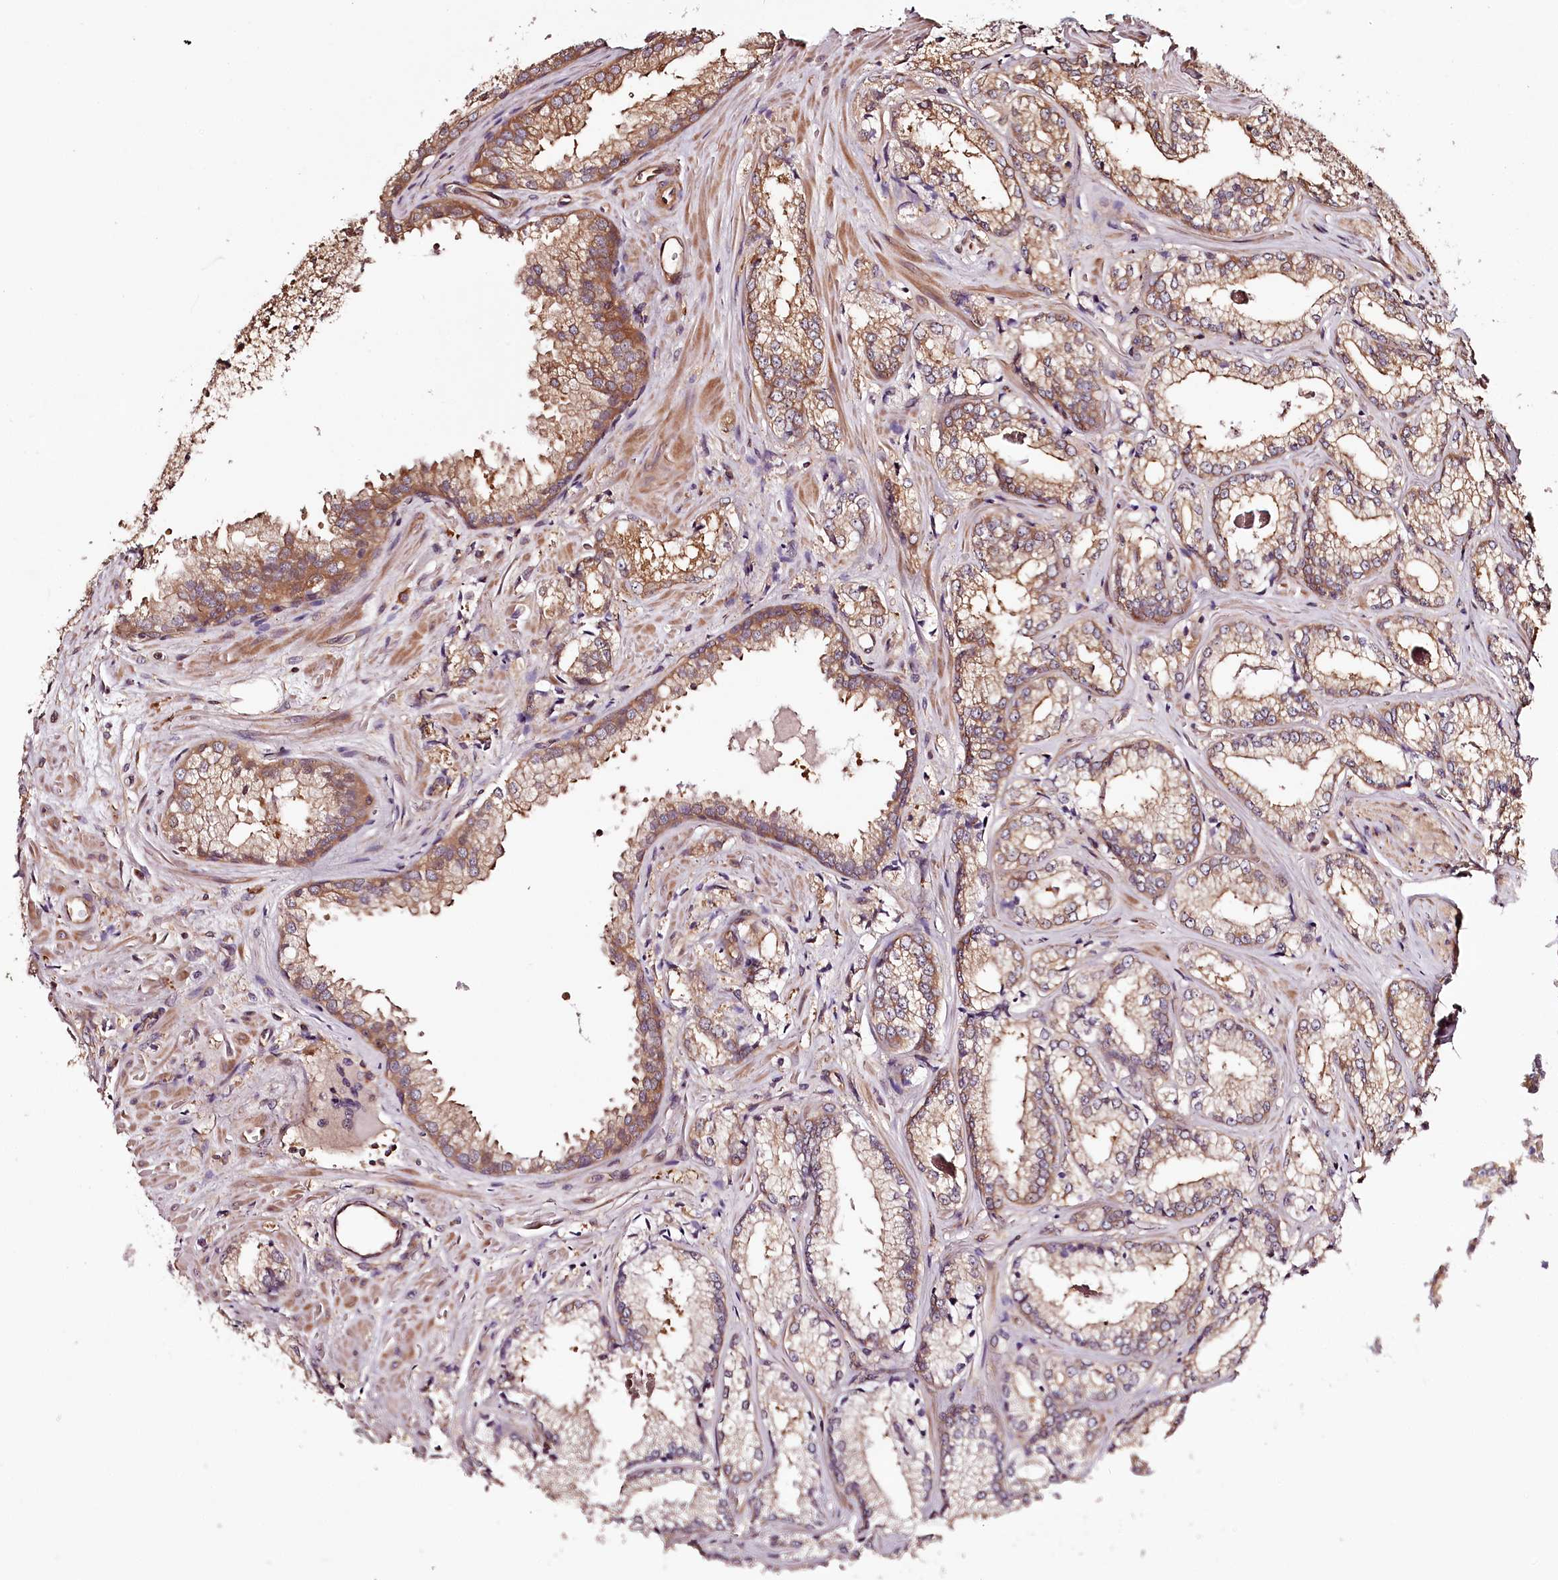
{"staining": {"intensity": "moderate", "quantity": "25%-75%", "location": "cytoplasmic/membranous"}, "tissue": "prostate cancer", "cell_type": "Tumor cells", "image_type": "cancer", "snomed": [{"axis": "morphology", "description": "Adenocarcinoma, Low grade"}, {"axis": "topography", "description": "Prostate"}], "caption": "Prostate cancer stained with a protein marker displays moderate staining in tumor cells.", "gene": "TARS1", "patient": {"sex": "male", "age": 47}}